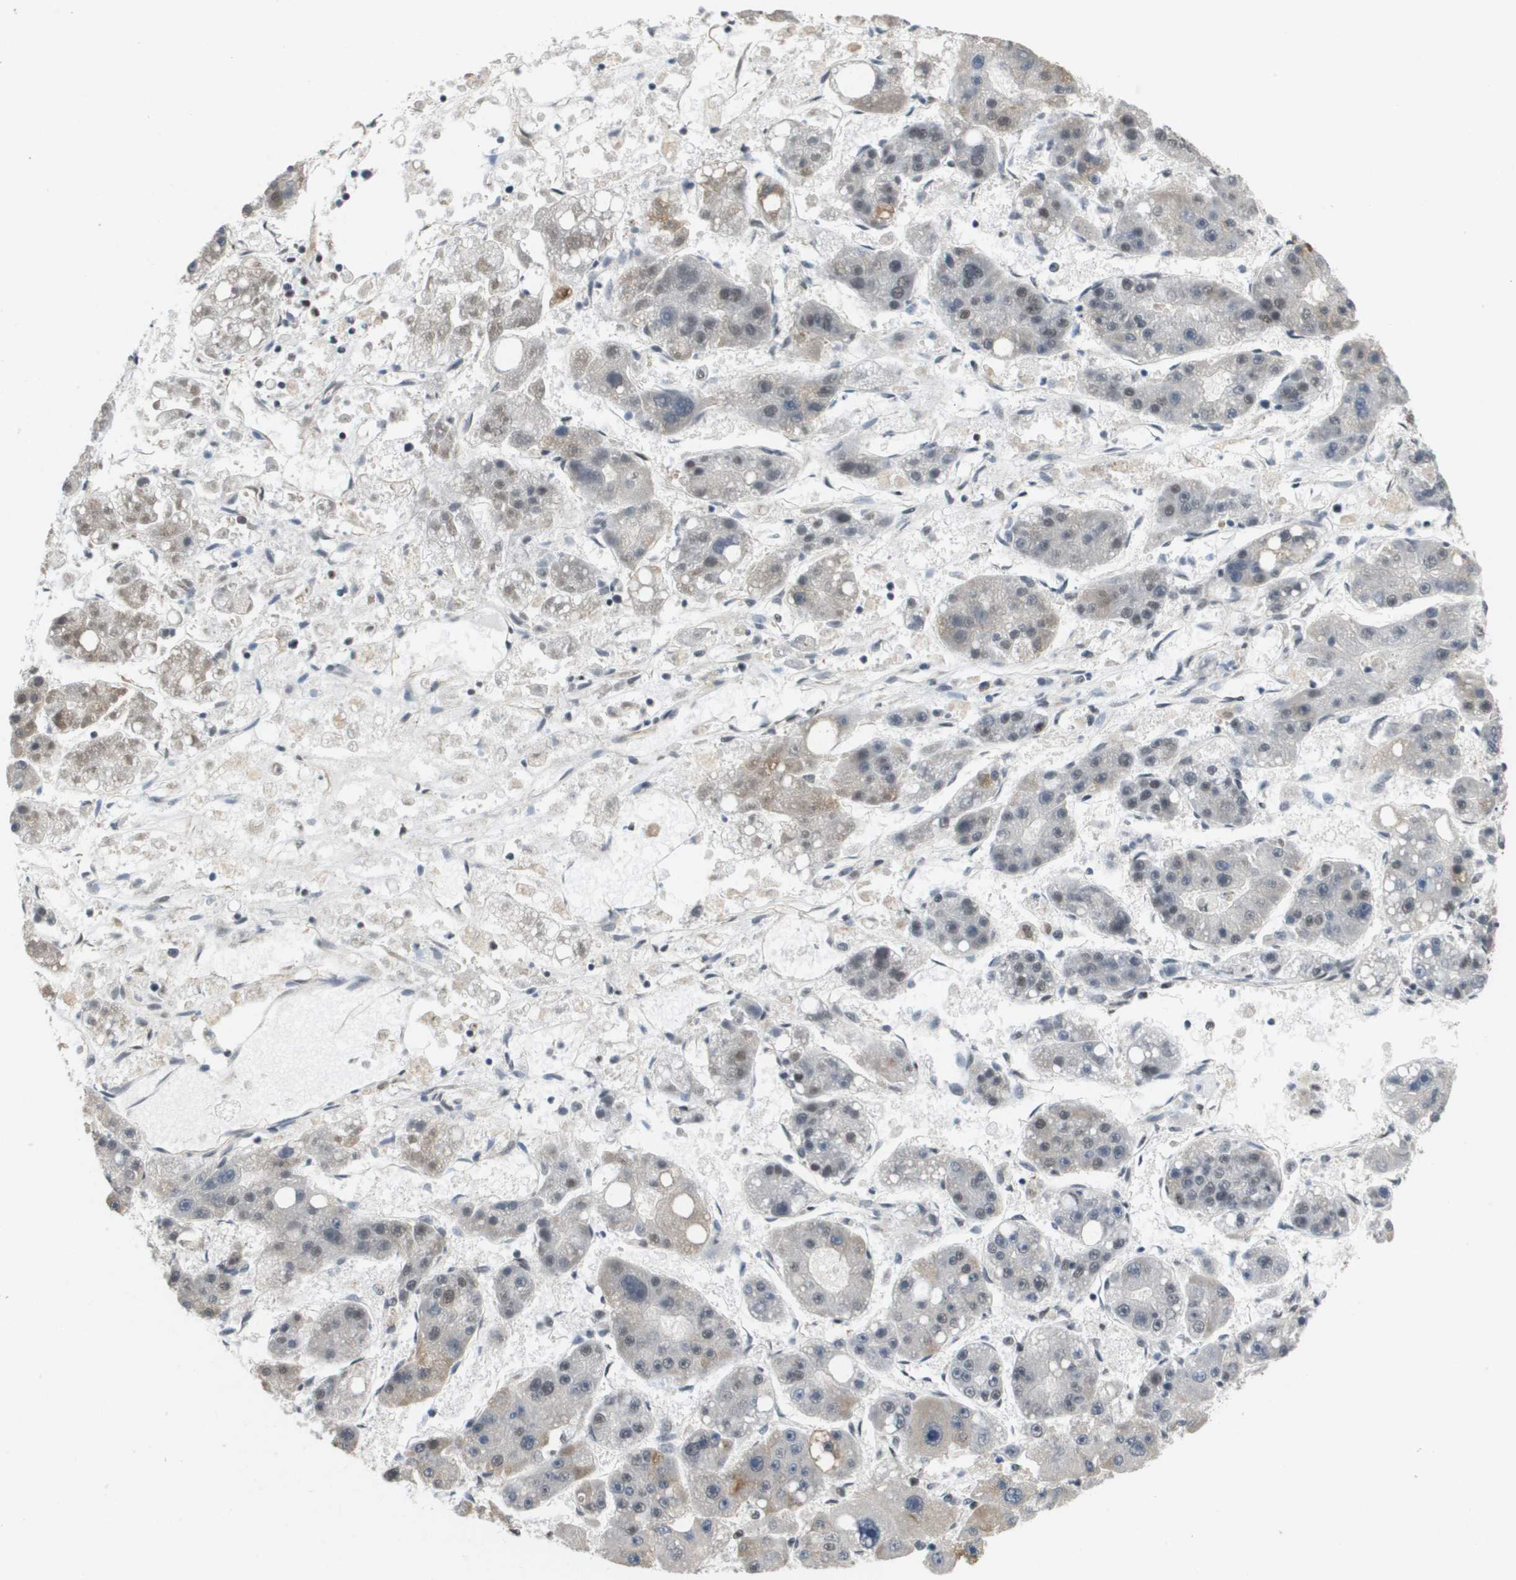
{"staining": {"intensity": "weak", "quantity": "<25%", "location": "nuclear"}, "tissue": "liver cancer", "cell_type": "Tumor cells", "image_type": "cancer", "snomed": [{"axis": "morphology", "description": "Carcinoma, Hepatocellular, NOS"}, {"axis": "topography", "description": "Liver"}], "caption": "Tumor cells are negative for brown protein staining in liver cancer (hepatocellular carcinoma). (Brightfield microscopy of DAB (3,3'-diaminobenzidine) immunohistochemistry at high magnification).", "gene": "ISY1", "patient": {"sex": "female", "age": 61}}